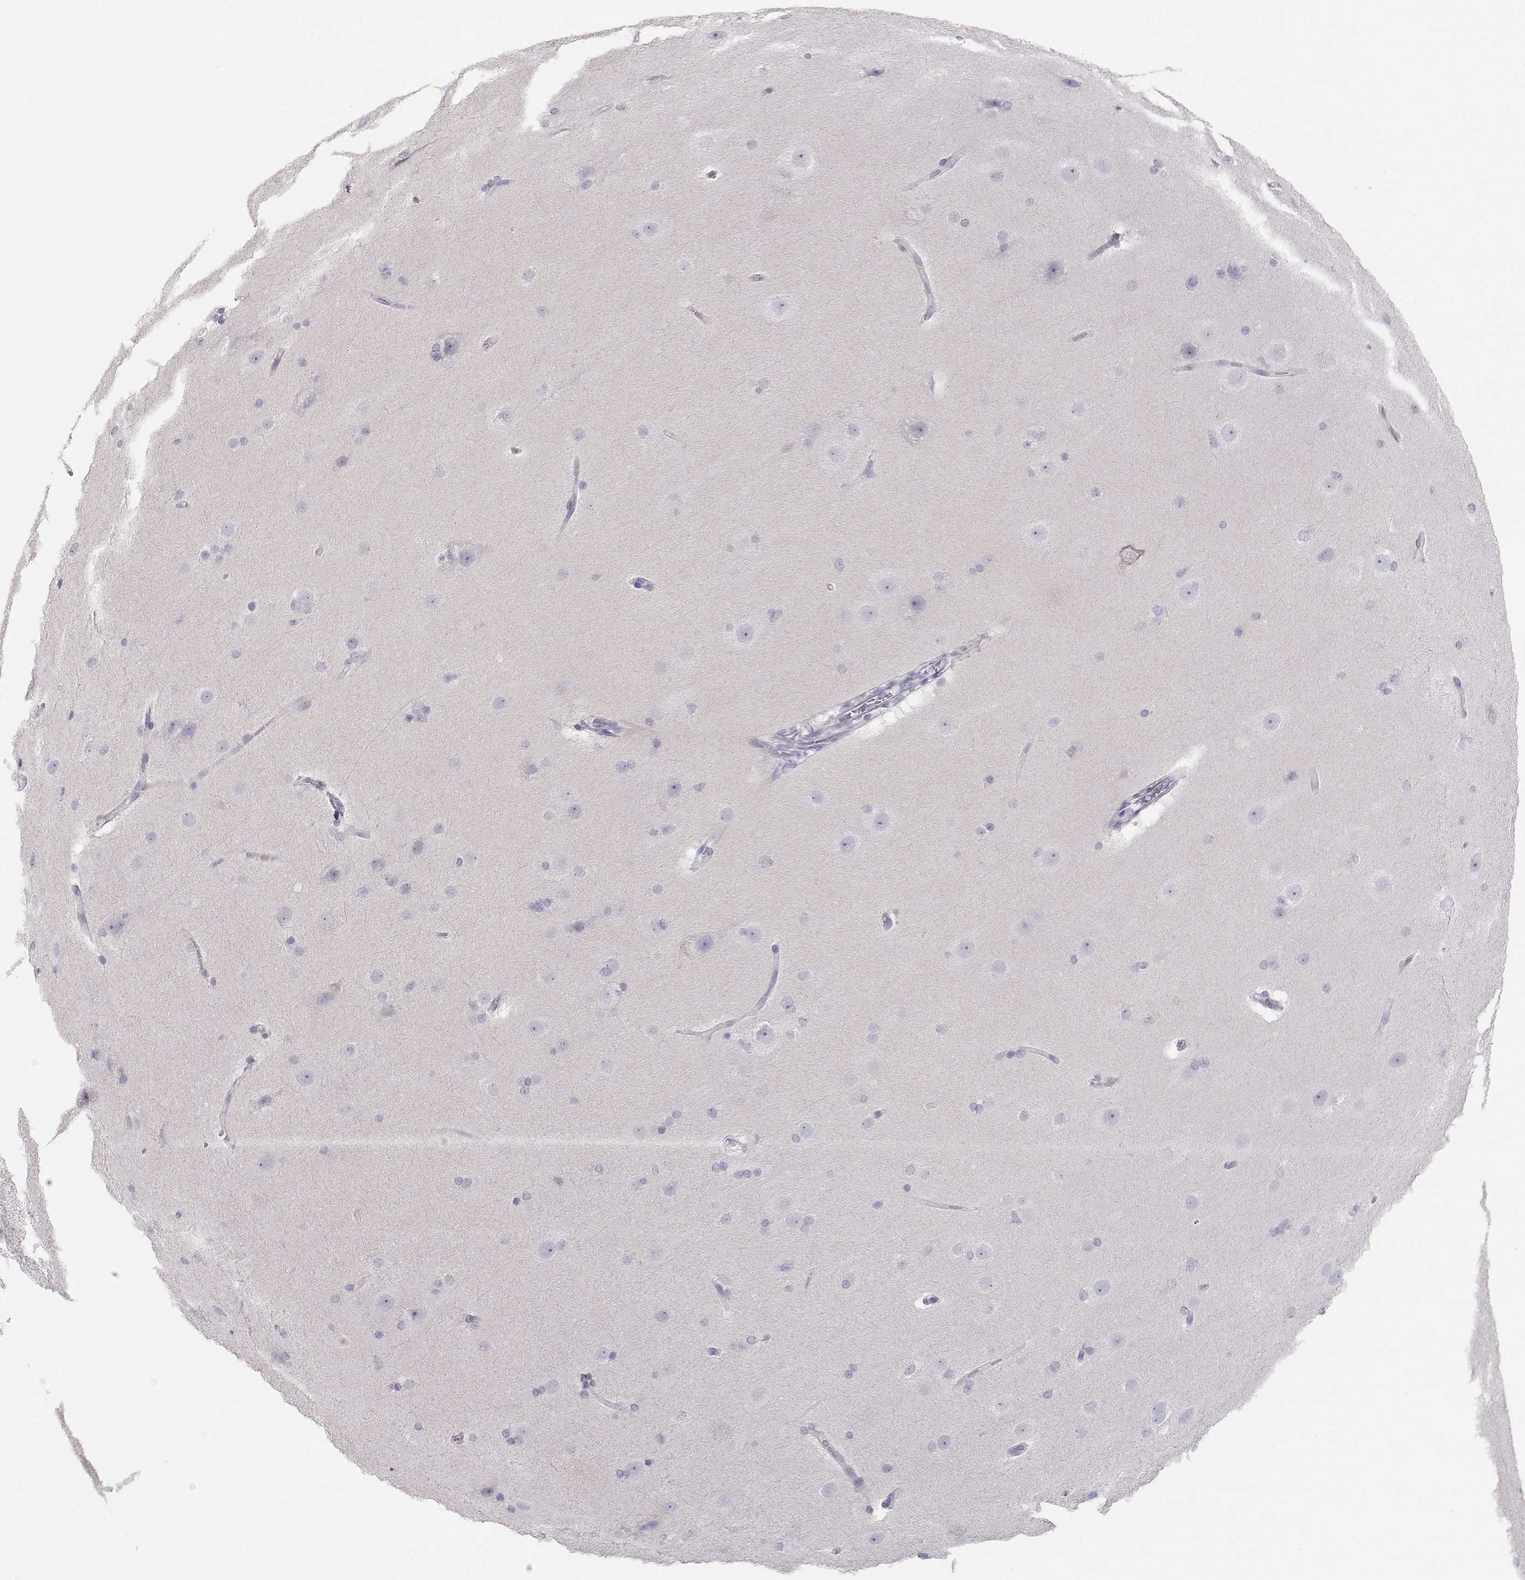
{"staining": {"intensity": "negative", "quantity": "none", "location": "none"}, "tissue": "hippocampus", "cell_type": "Glial cells", "image_type": "normal", "snomed": [{"axis": "morphology", "description": "Normal tissue, NOS"}, {"axis": "topography", "description": "Cerebral cortex"}, {"axis": "topography", "description": "Hippocampus"}], "caption": "A photomicrograph of human hippocampus is negative for staining in glial cells.", "gene": "FAM166A", "patient": {"sex": "female", "age": 19}}